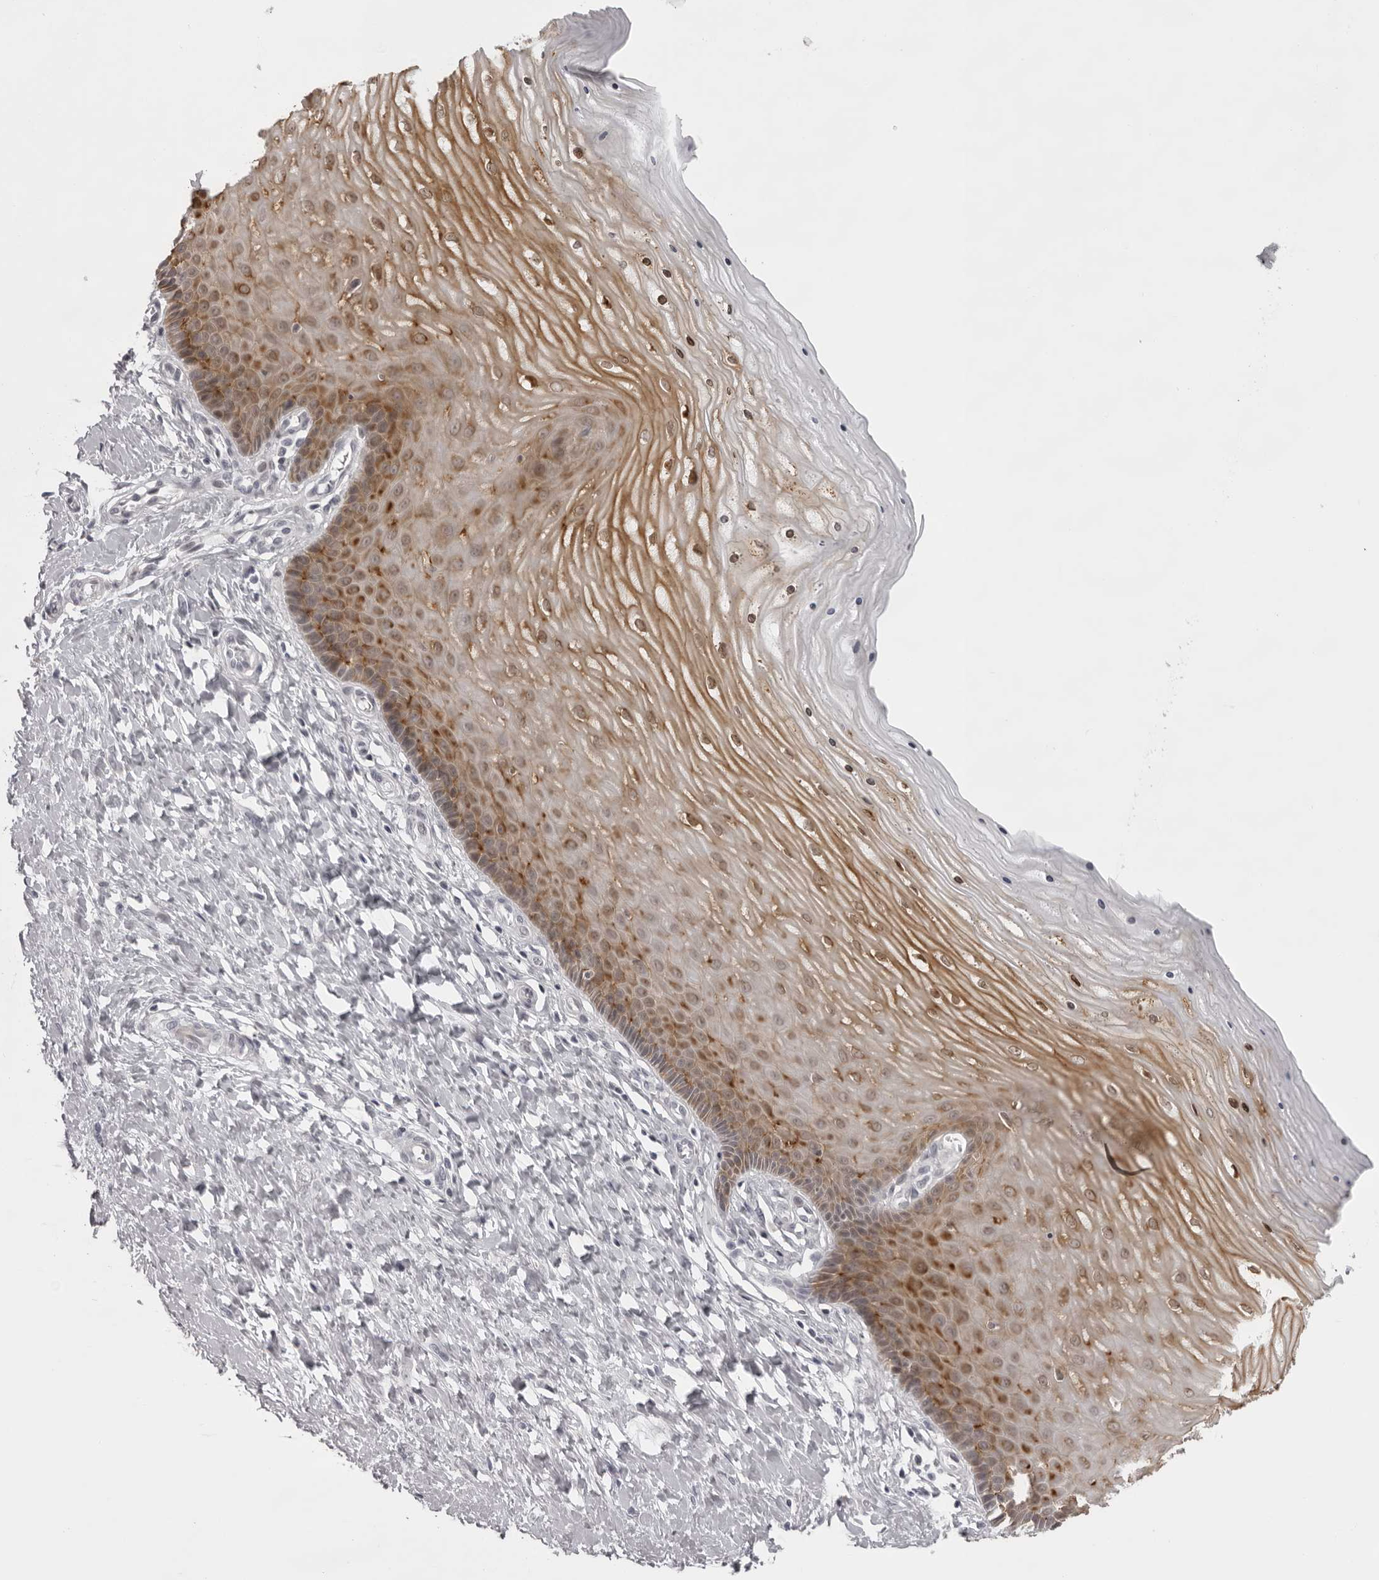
{"staining": {"intensity": "negative", "quantity": "none", "location": "none"}, "tissue": "cervix", "cell_type": "Glandular cells", "image_type": "normal", "snomed": [{"axis": "morphology", "description": "Normal tissue, NOS"}, {"axis": "topography", "description": "Cervix"}], "caption": "The IHC histopathology image has no significant expression in glandular cells of cervix.", "gene": "NUDT18", "patient": {"sex": "female", "age": 55}}